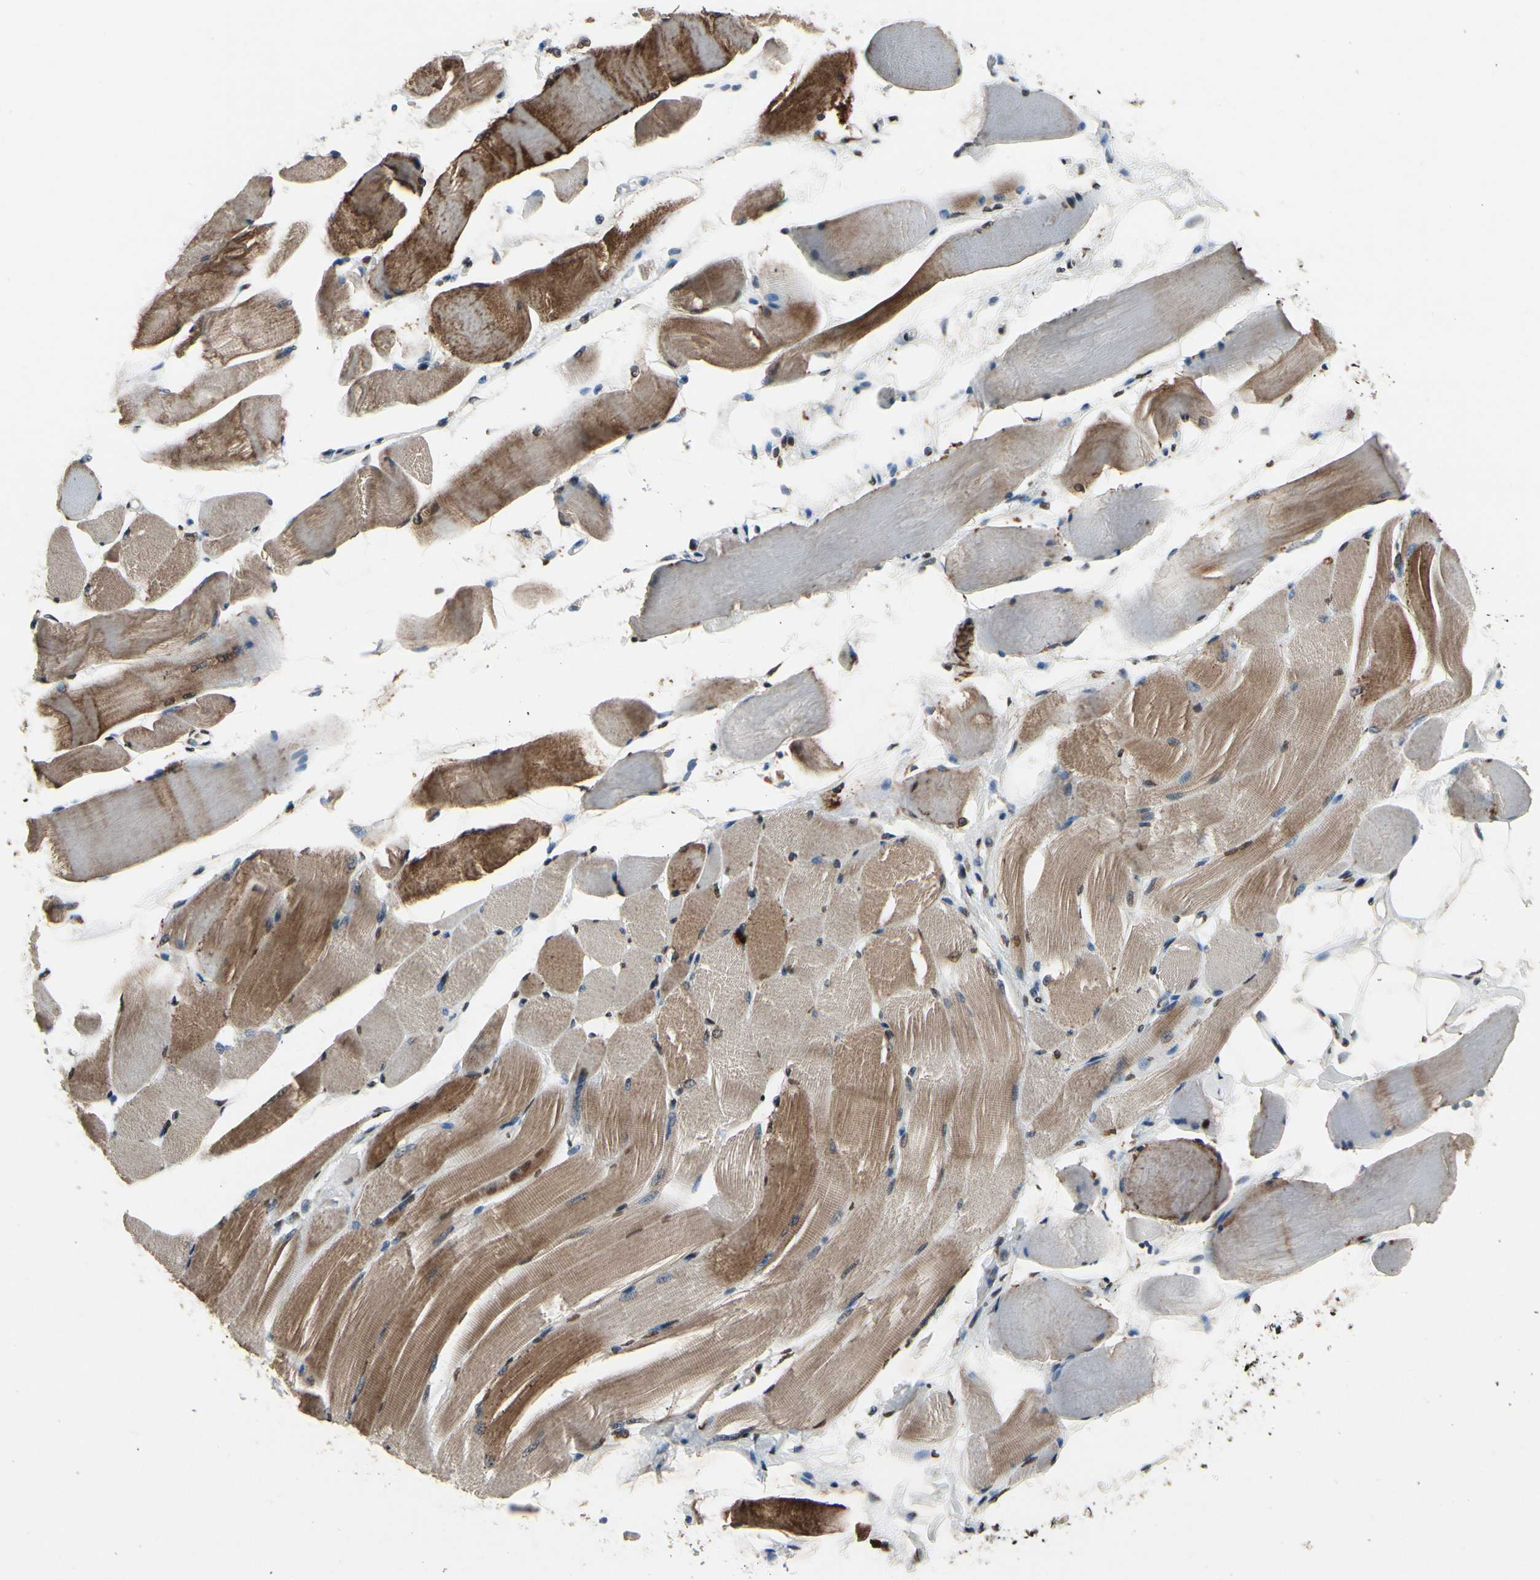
{"staining": {"intensity": "moderate", "quantity": "25%-75%", "location": "cytoplasmic/membranous"}, "tissue": "skeletal muscle", "cell_type": "Myocytes", "image_type": "normal", "snomed": [{"axis": "morphology", "description": "Normal tissue, NOS"}, {"axis": "topography", "description": "Skeletal muscle"}, {"axis": "topography", "description": "Peripheral nerve tissue"}], "caption": "DAB (3,3'-diaminobenzidine) immunohistochemical staining of benign human skeletal muscle demonstrates moderate cytoplasmic/membranous protein positivity in about 25%-75% of myocytes.", "gene": "HIPK2", "patient": {"sex": "female", "age": 84}}